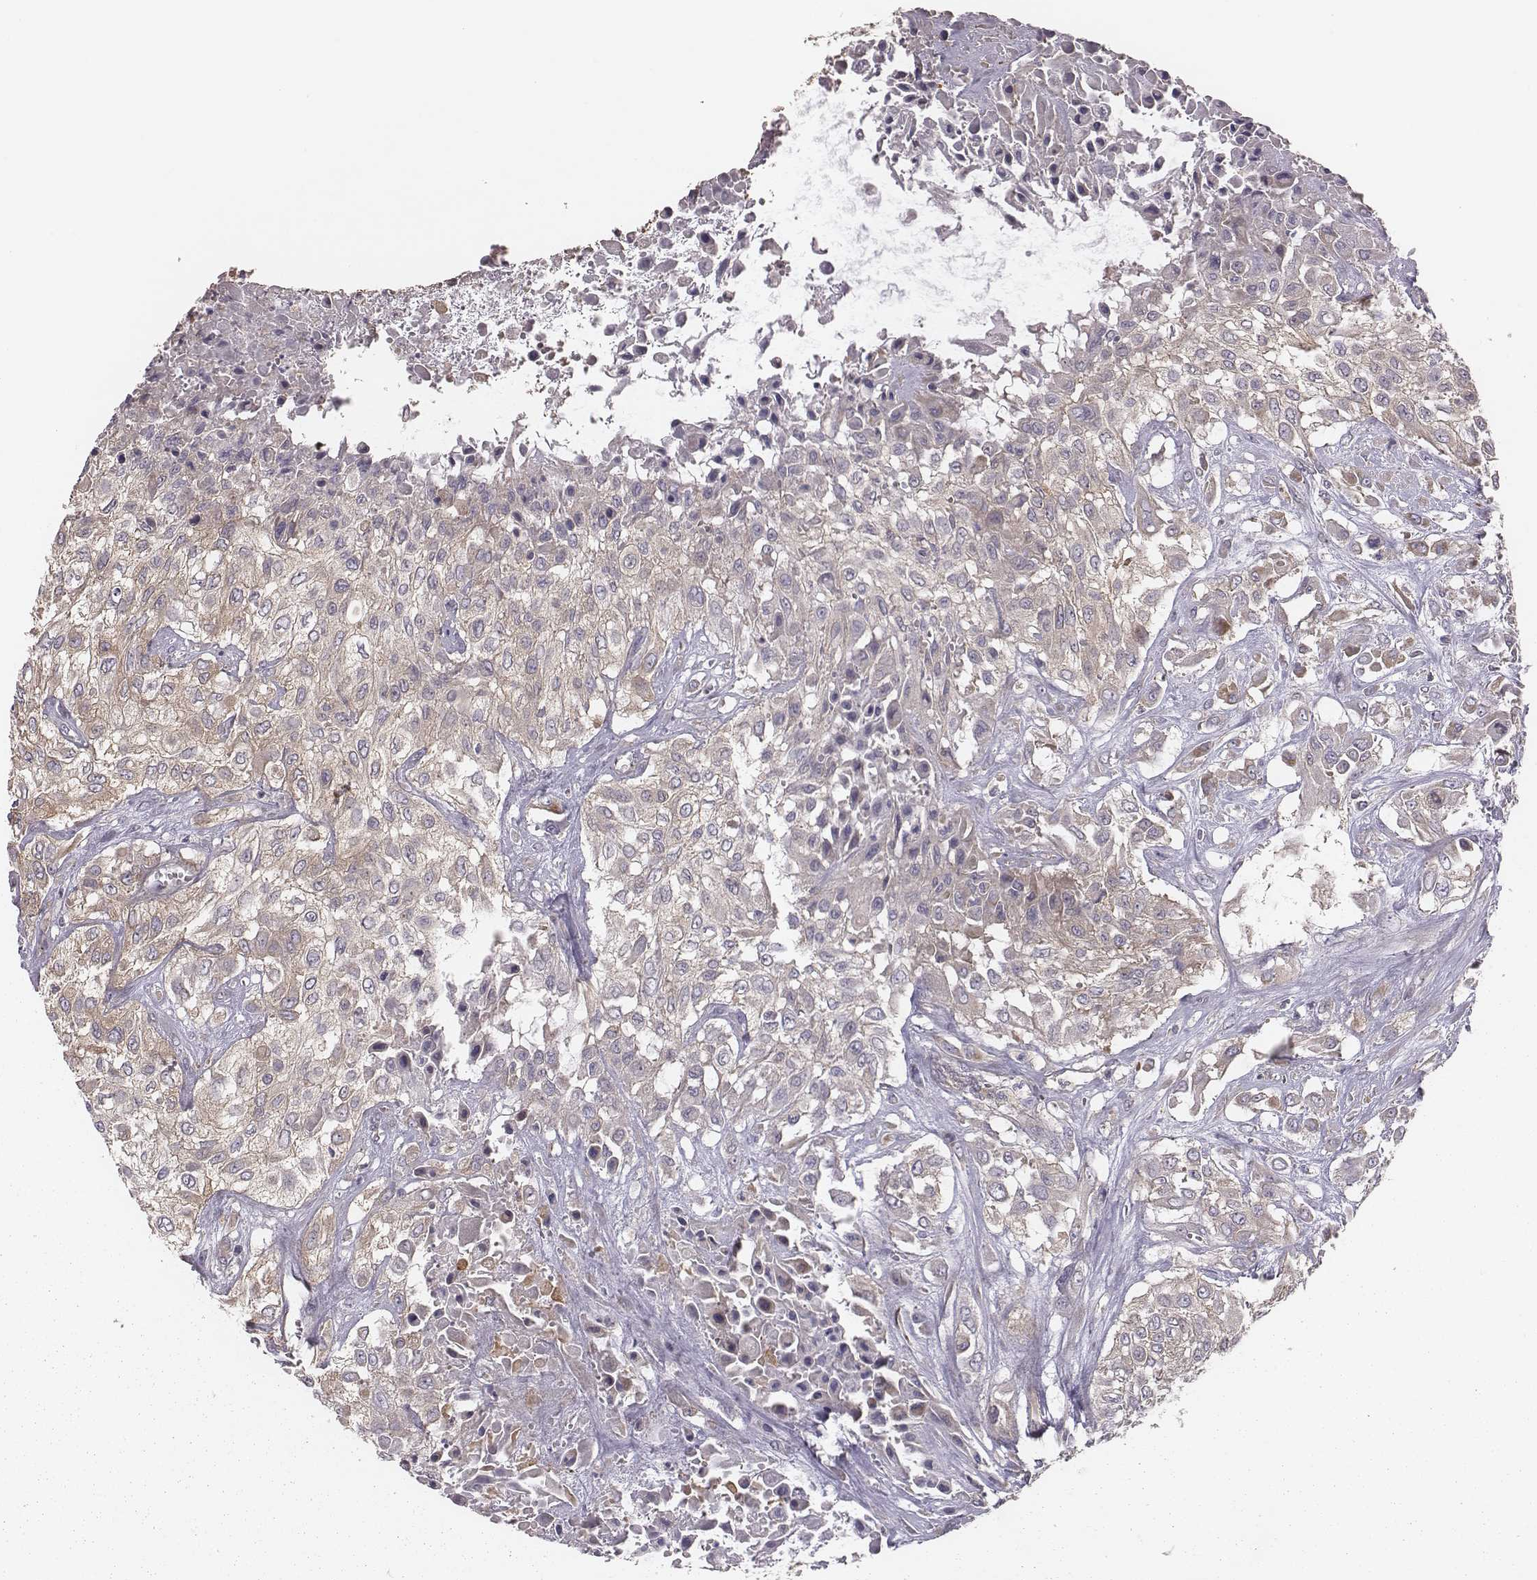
{"staining": {"intensity": "moderate", "quantity": "25%-75%", "location": "cytoplasmic/membranous"}, "tissue": "urothelial cancer", "cell_type": "Tumor cells", "image_type": "cancer", "snomed": [{"axis": "morphology", "description": "Urothelial carcinoma, High grade"}, {"axis": "topography", "description": "Urinary bladder"}], "caption": "Tumor cells show moderate cytoplasmic/membranous positivity in approximately 25%-75% of cells in high-grade urothelial carcinoma. The staining is performed using DAB brown chromogen to label protein expression. The nuclei are counter-stained blue using hematoxylin.", "gene": "CAD", "patient": {"sex": "male", "age": 57}}